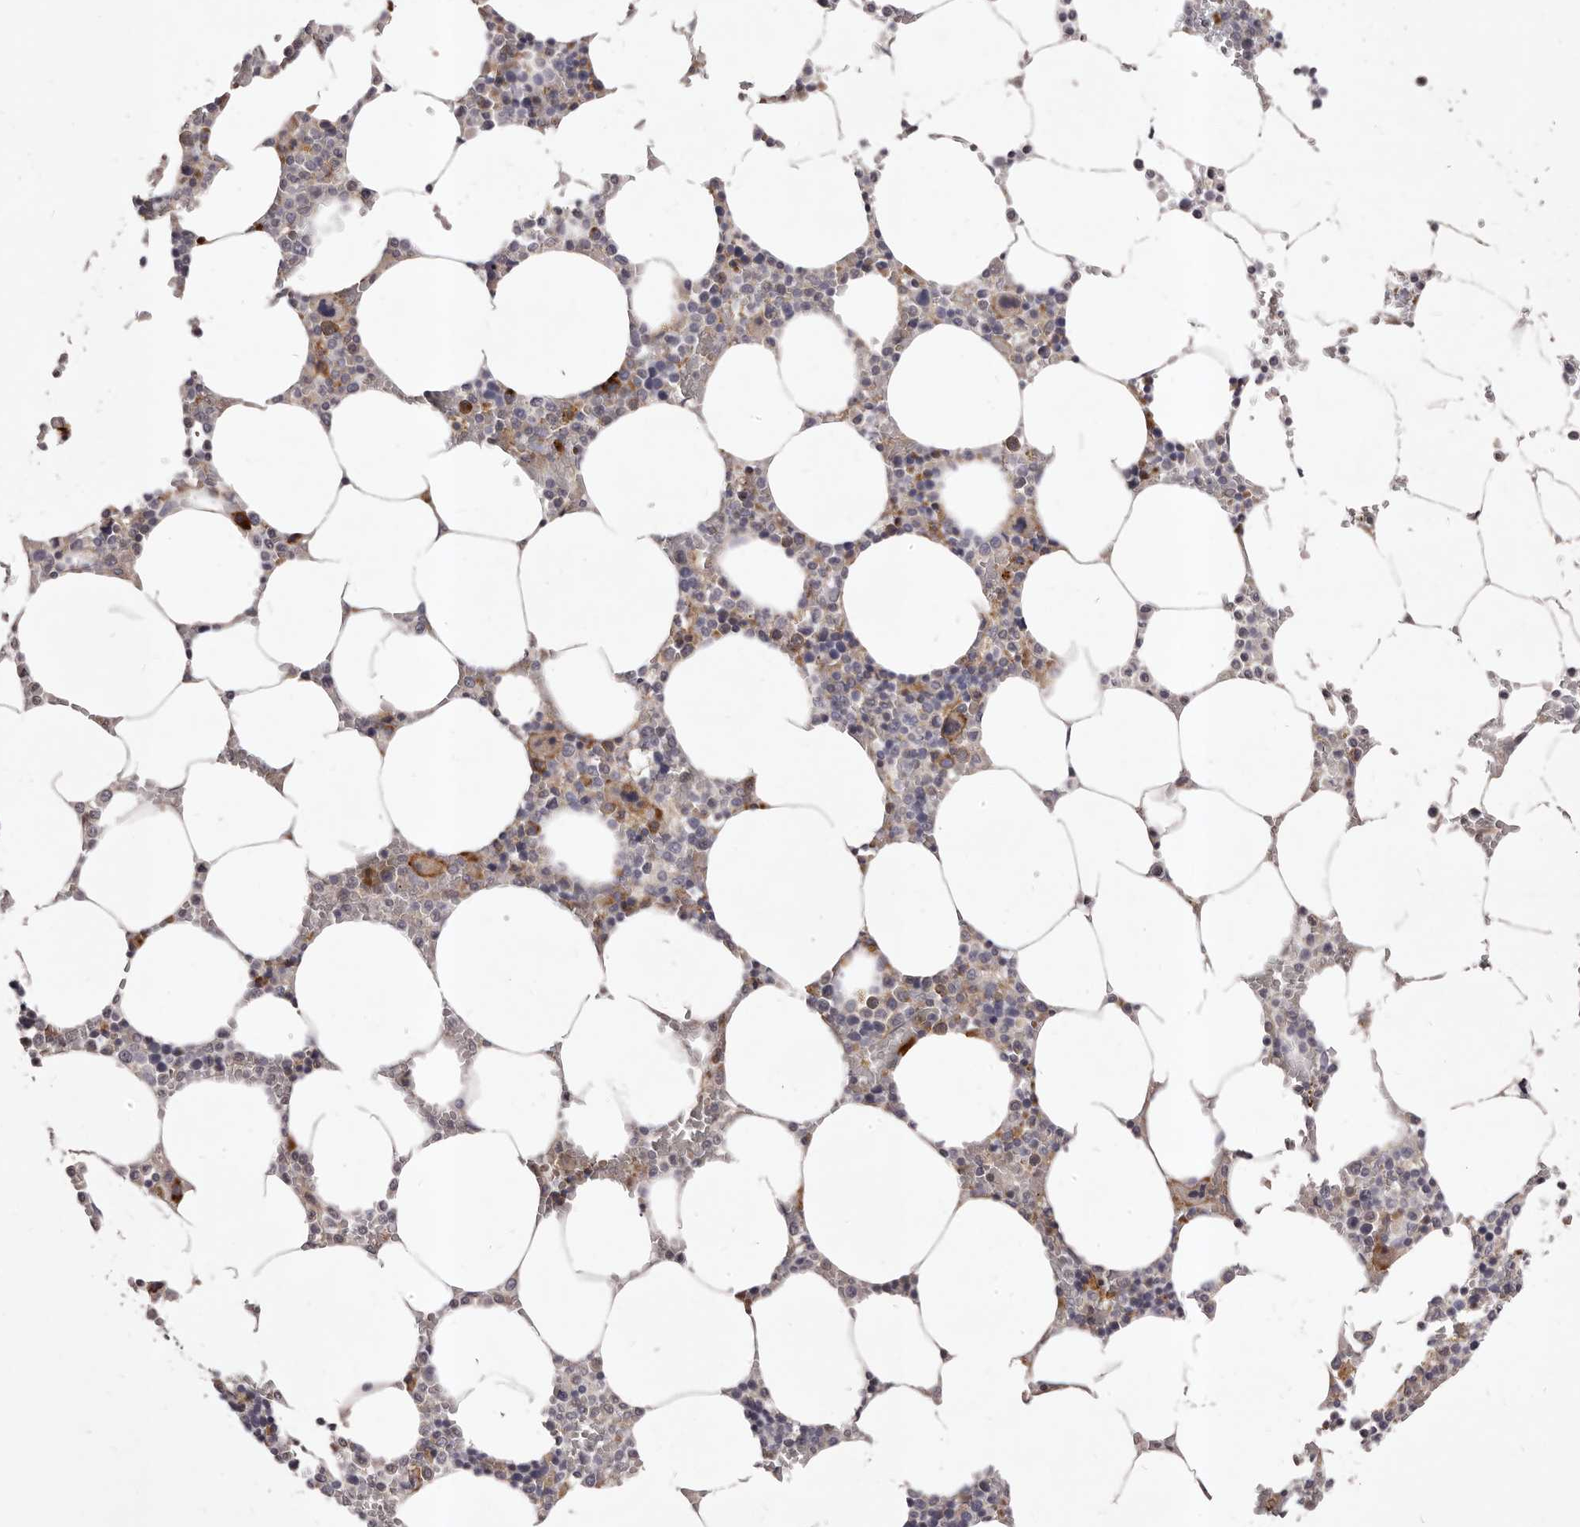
{"staining": {"intensity": "moderate", "quantity": "<25%", "location": "cytoplasmic/membranous"}, "tissue": "bone marrow", "cell_type": "Hematopoietic cells", "image_type": "normal", "snomed": [{"axis": "morphology", "description": "Normal tissue, NOS"}, {"axis": "topography", "description": "Bone marrow"}], "caption": "This micrograph displays unremarkable bone marrow stained with immunohistochemistry to label a protein in brown. The cytoplasmic/membranous of hematopoietic cells show moderate positivity for the protein. Nuclei are counter-stained blue.", "gene": "ALPK1", "patient": {"sex": "male", "age": 70}}